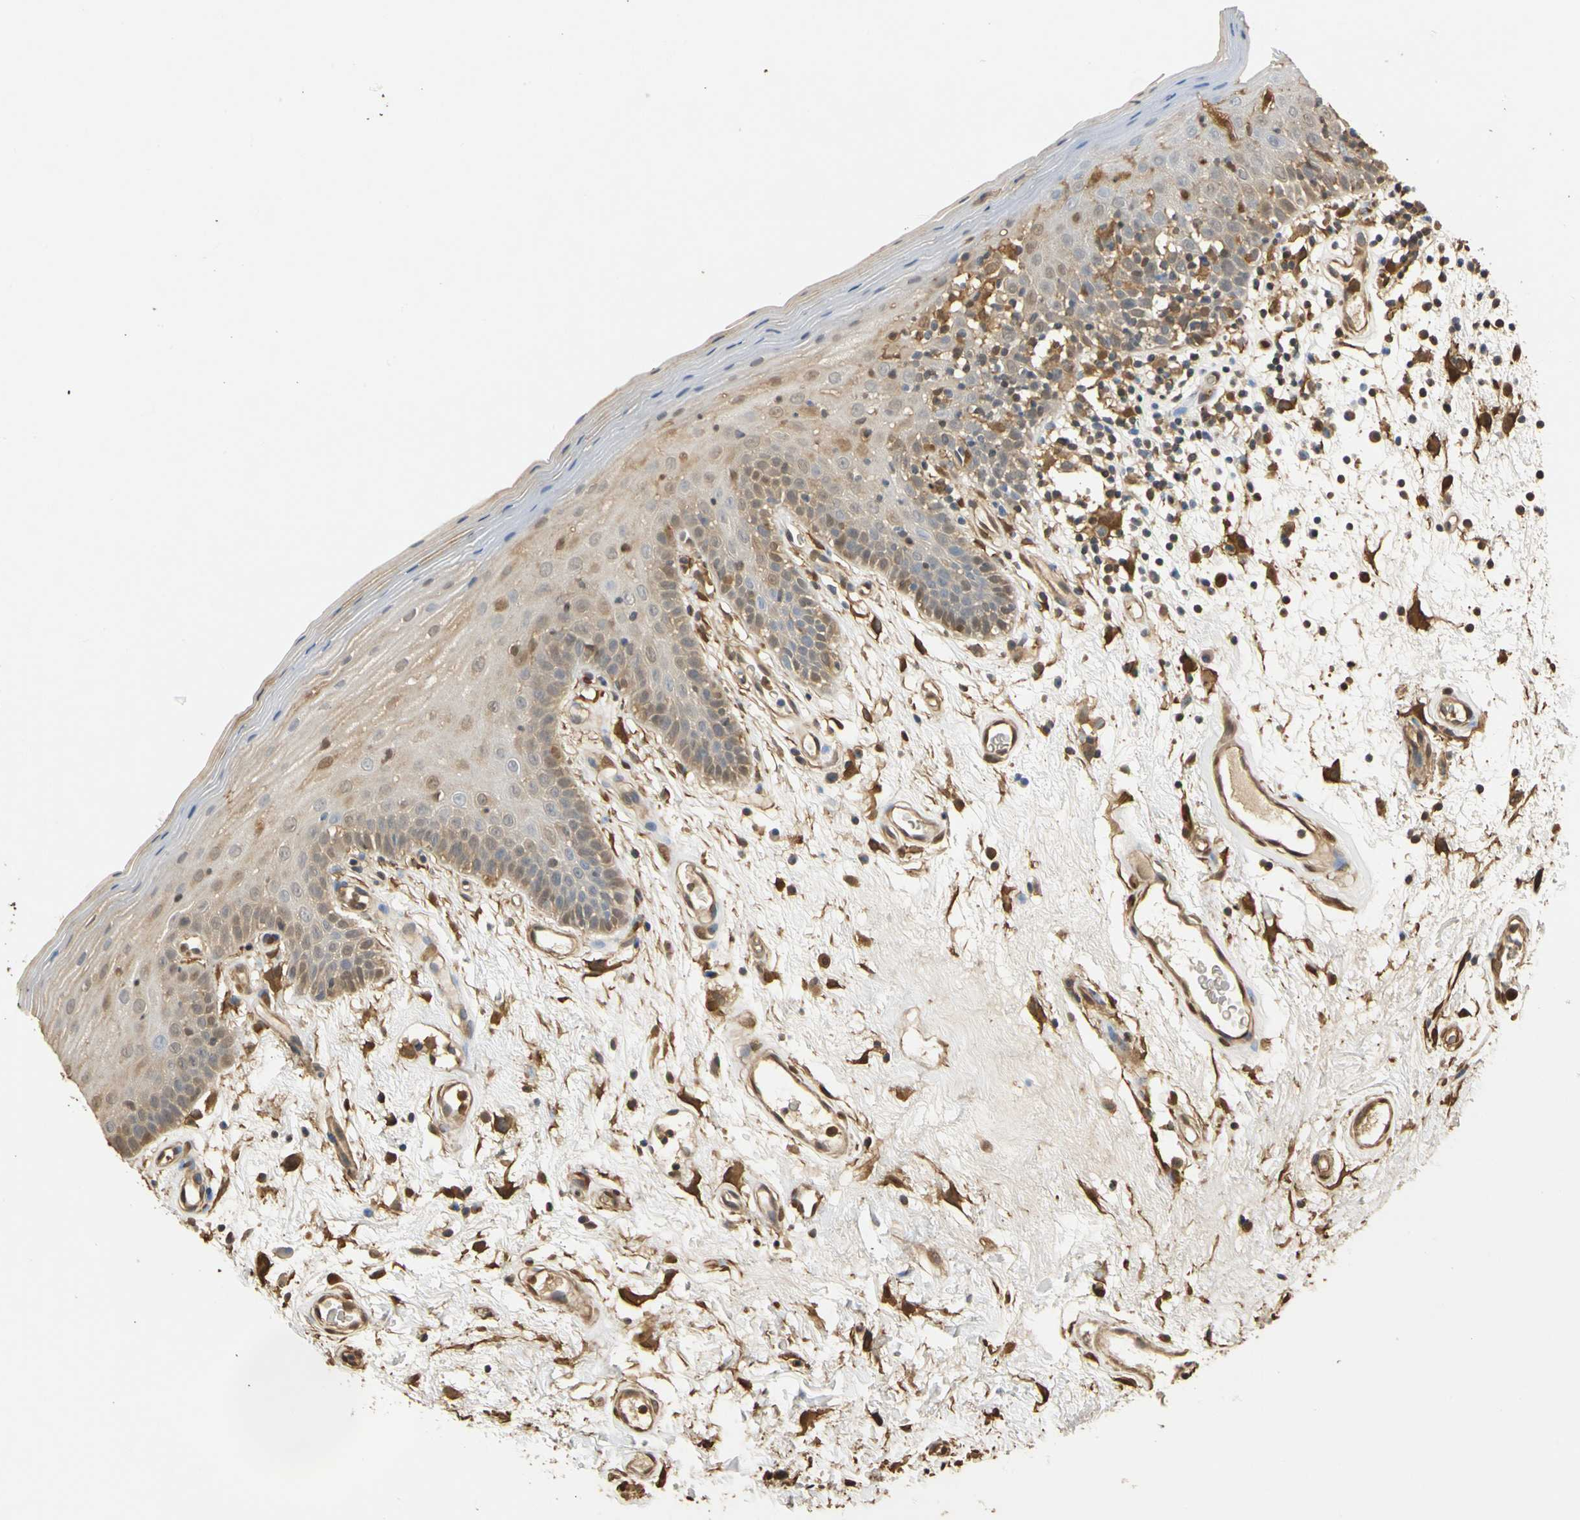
{"staining": {"intensity": "moderate", "quantity": ">75%", "location": "cytoplasmic/membranous,nuclear"}, "tissue": "oral mucosa", "cell_type": "Squamous epithelial cells", "image_type": "normal", "snomed": [{"axis": "morphology", "description": "Normal tissue, NOS"}, {"axis": "morphology", "description": "Squamous cell carcinoma, NOS"}, {"axis": "topography", "description": "Skeletal muscle"}, {"axis": "topography", "description": "Oral tissue"}, {"axis": "topography", "description": "Head-Neck"}], "caption": "Immunohistochemical staining of unremarkable human oral mucosa demonstrates >75% levels of moderate cytoplasmic/membranous,nuclear protein staining in about >75% of squamous epithelial cells.", "gene": "S100A6", "patient": {"sex": "male", "age": 71}}